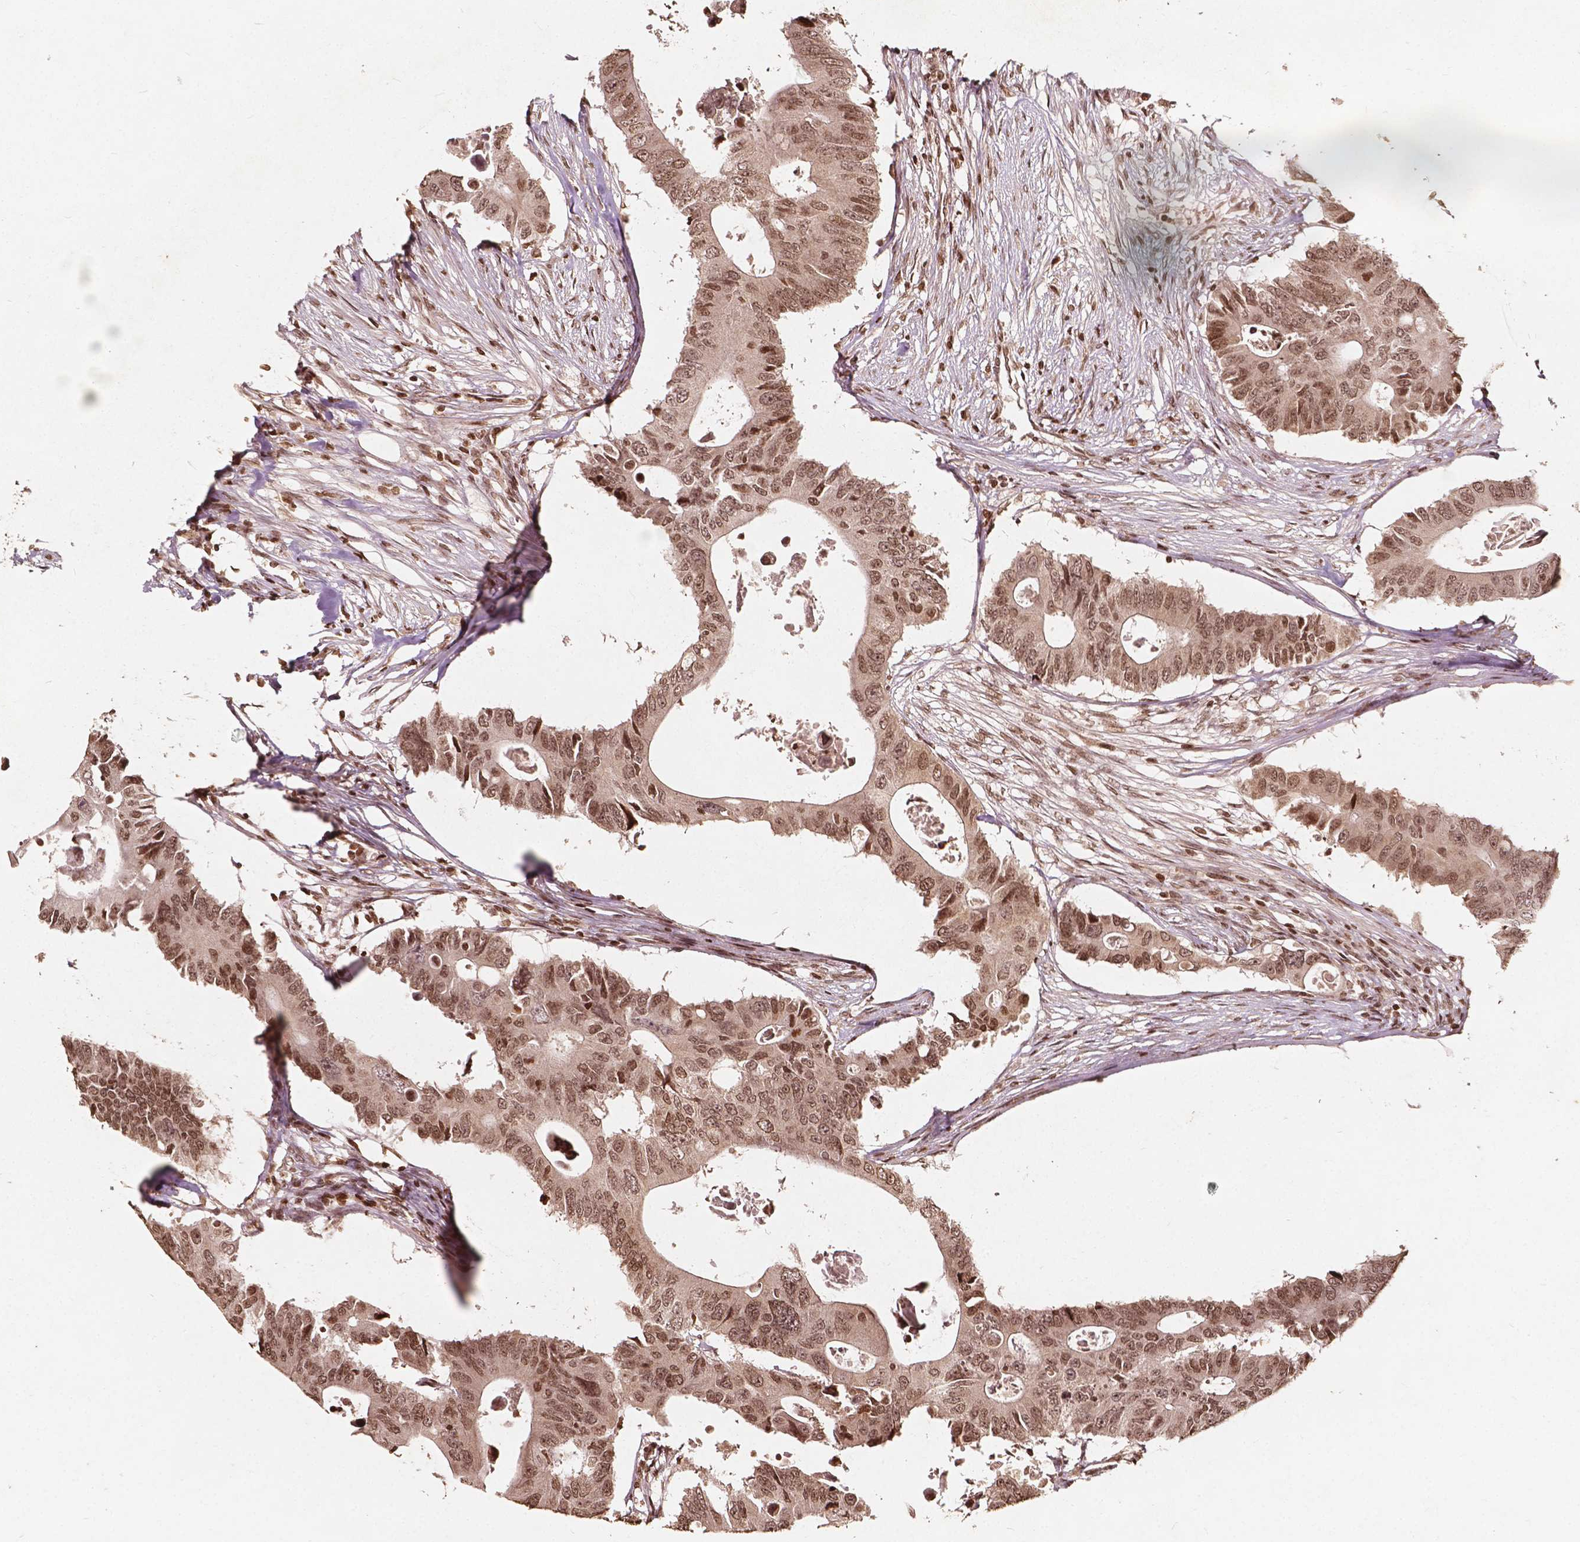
{"staining": {"intensity": "moderate", "quantity": ">75%", "location": "nuclear"}, "tissue": "colorectal cancer", "cell_type": "Tumor cells", "image_type": "cancer", "snomed": [{"axis": "morphology", "description": "Adenocarcinoma, NOS"}, {"axis": "topography", "description": "Colon"}], "caption": "Colorectal cancer (adenocarcinoma) stained for a protein exhibits moderate nuclear positivity in tumor cells. (Stains: DAB (3,3'-diaminobenzidine) in brown, nuclei in blue, Microscopy: brightfield microscopy at high magnification).", "gene": "H3C14", "patient": {"sex": "male", "age": 71}}